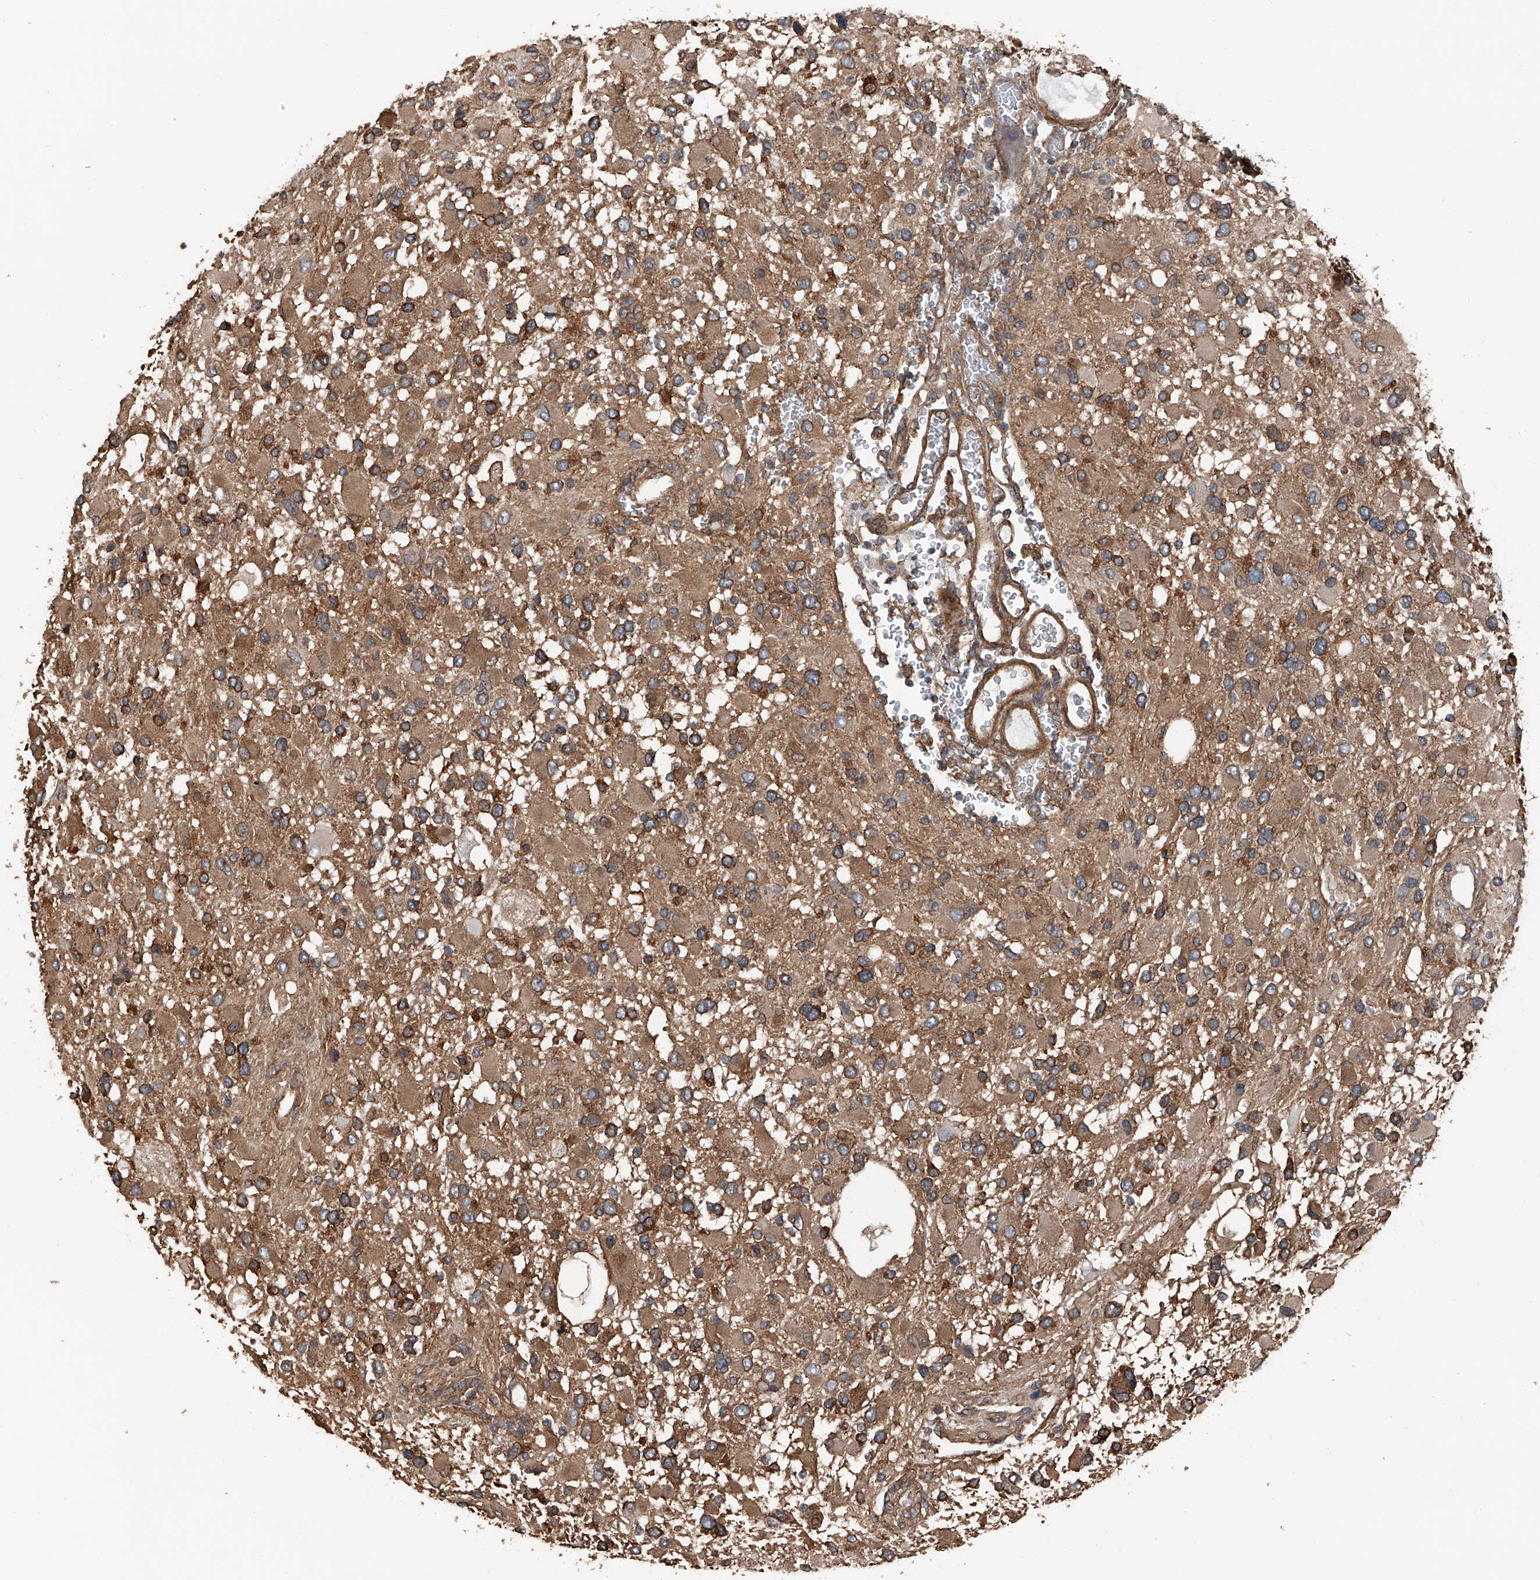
{"staining": {"intensity": "moderate", "quantity": "25%-75%", "location": "cytoplasmic/membranous"}, "tissue": "glioma", "cell_type": "Tumor cells", "image_type": "cancer", "snomed": [{"axis": "morphology", "description": "Glioma, malignant, High grade"}, {"axis": "topography", "description": "Brain"}], "caption": "The photomicrograph shows staining of glioma, revealing moderate cytoplasmic/membranous protein expression (brown color) within tumor cells.", "gene": "KCNJ2", "patient": {"sex": "male", "age": 53}}